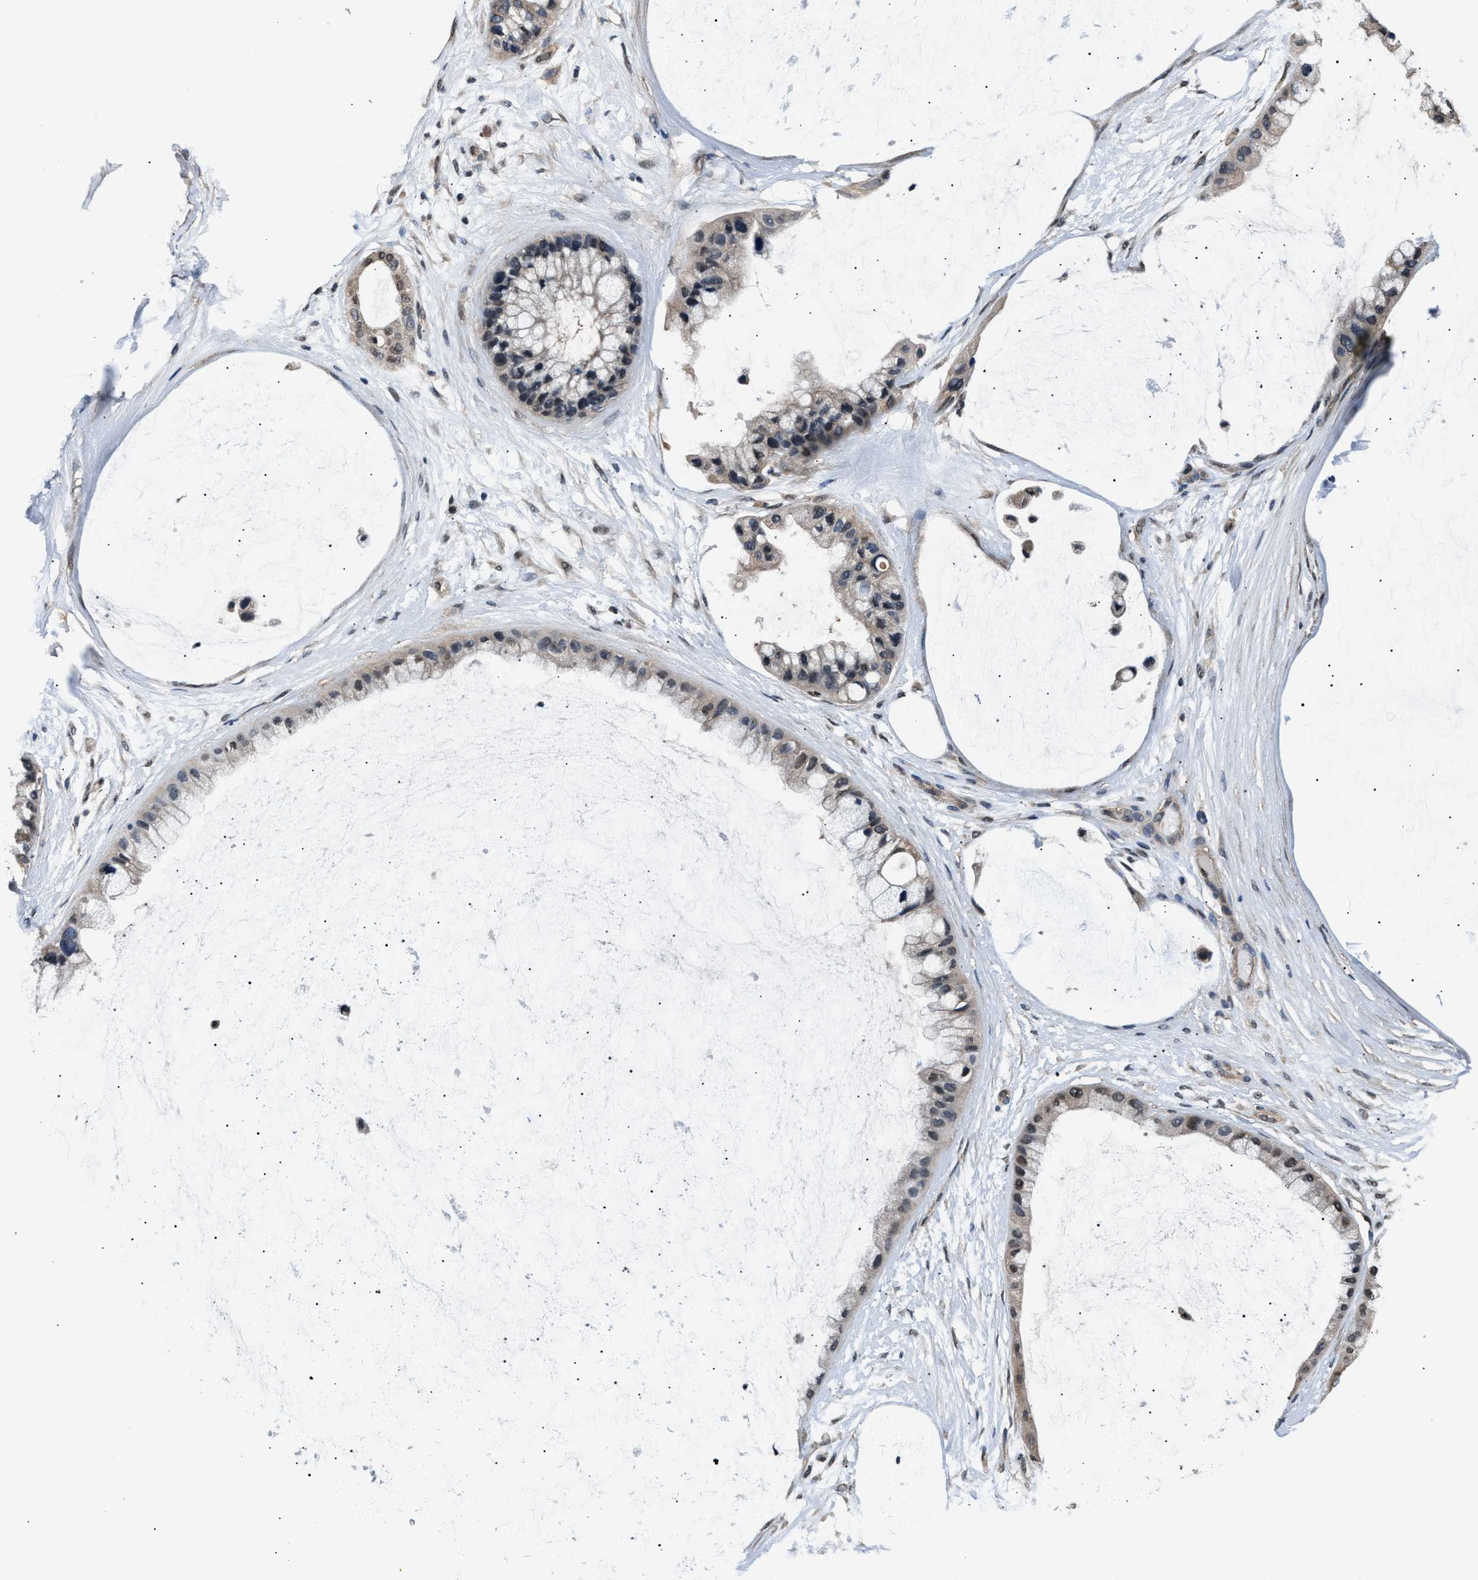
{"staining": {"intensity": "weak", "quantity": "<25%", "location": "nuclear"}, "tissue": "ovarian cancer", "cell_type": "Tumor cells", "image_type": "cancer", "snomed": [{"axis": "morphology", "description": "Cystadenocarcinoma, mucinous, NOS"}, {"axis": "topography", "description": "Ovary"}], "caption": "Immunohistochemical staining of human mucinous cystadenocarcinoma (ovarian) demonstrates no significant positivity in tumor cells. (Brightfield microscopy of DAB (3,3'-diaminobenzidine) IHC at high magnification).", "gene": "DFFA", "patient": {"sex": "female", "age": 39}}